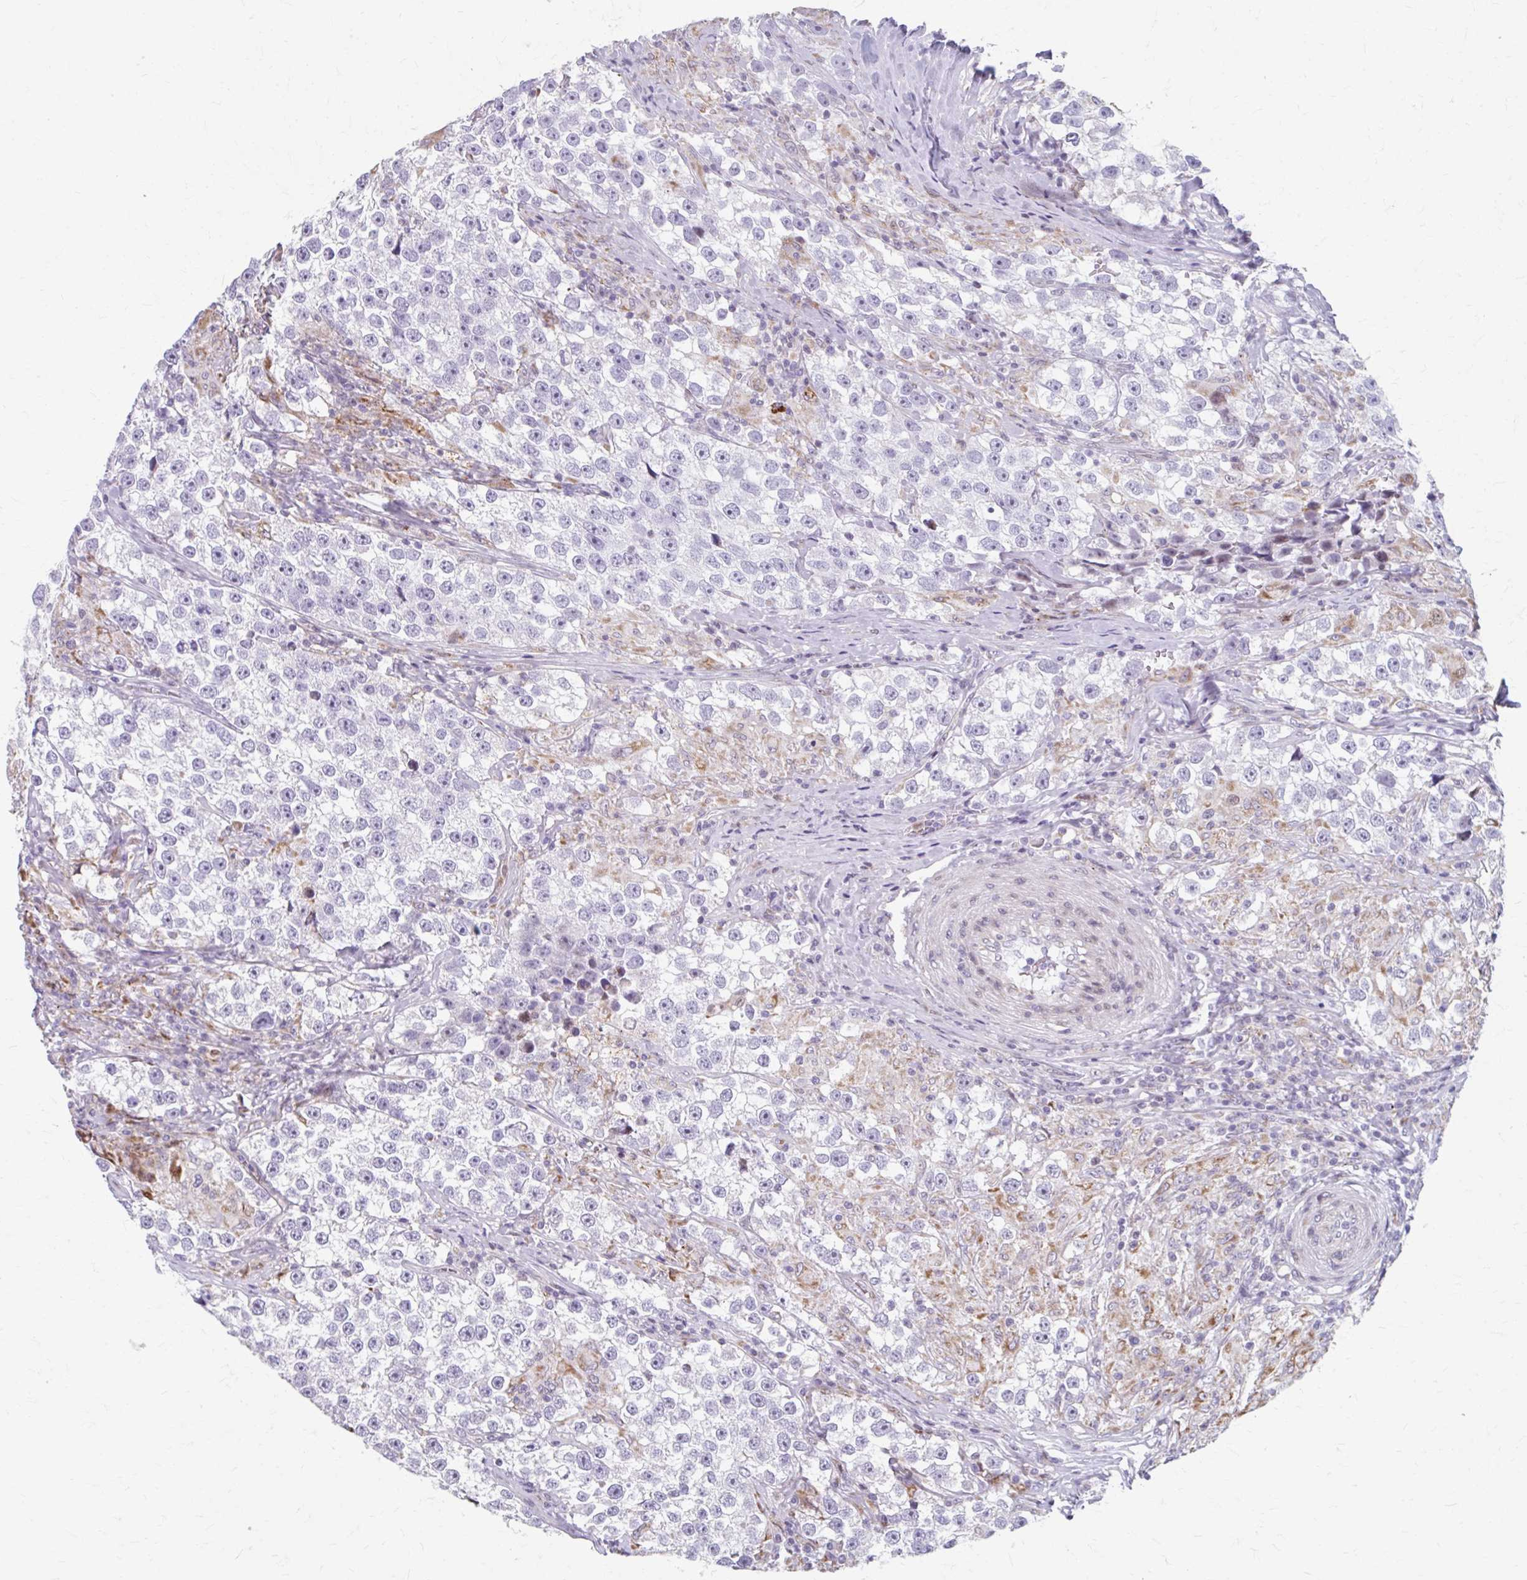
{"staining": {"intensity": "negative", "quantity": "none", "location": "none"}, "tissue": "testis cancer", "cell_type": "Tumor cells", "image_type": "cancer", "snomed": [{"axis": "morphology", "description": "Seminoma, NOS"}, {"axis": "topography", "description": "Testis"}], "caption": "Immunohistochemical staining of human testis seminoma displays no significant positivity in tumor cells.", "gene": "BEAN1", "patient": {"sex": "male", "age": 46}}